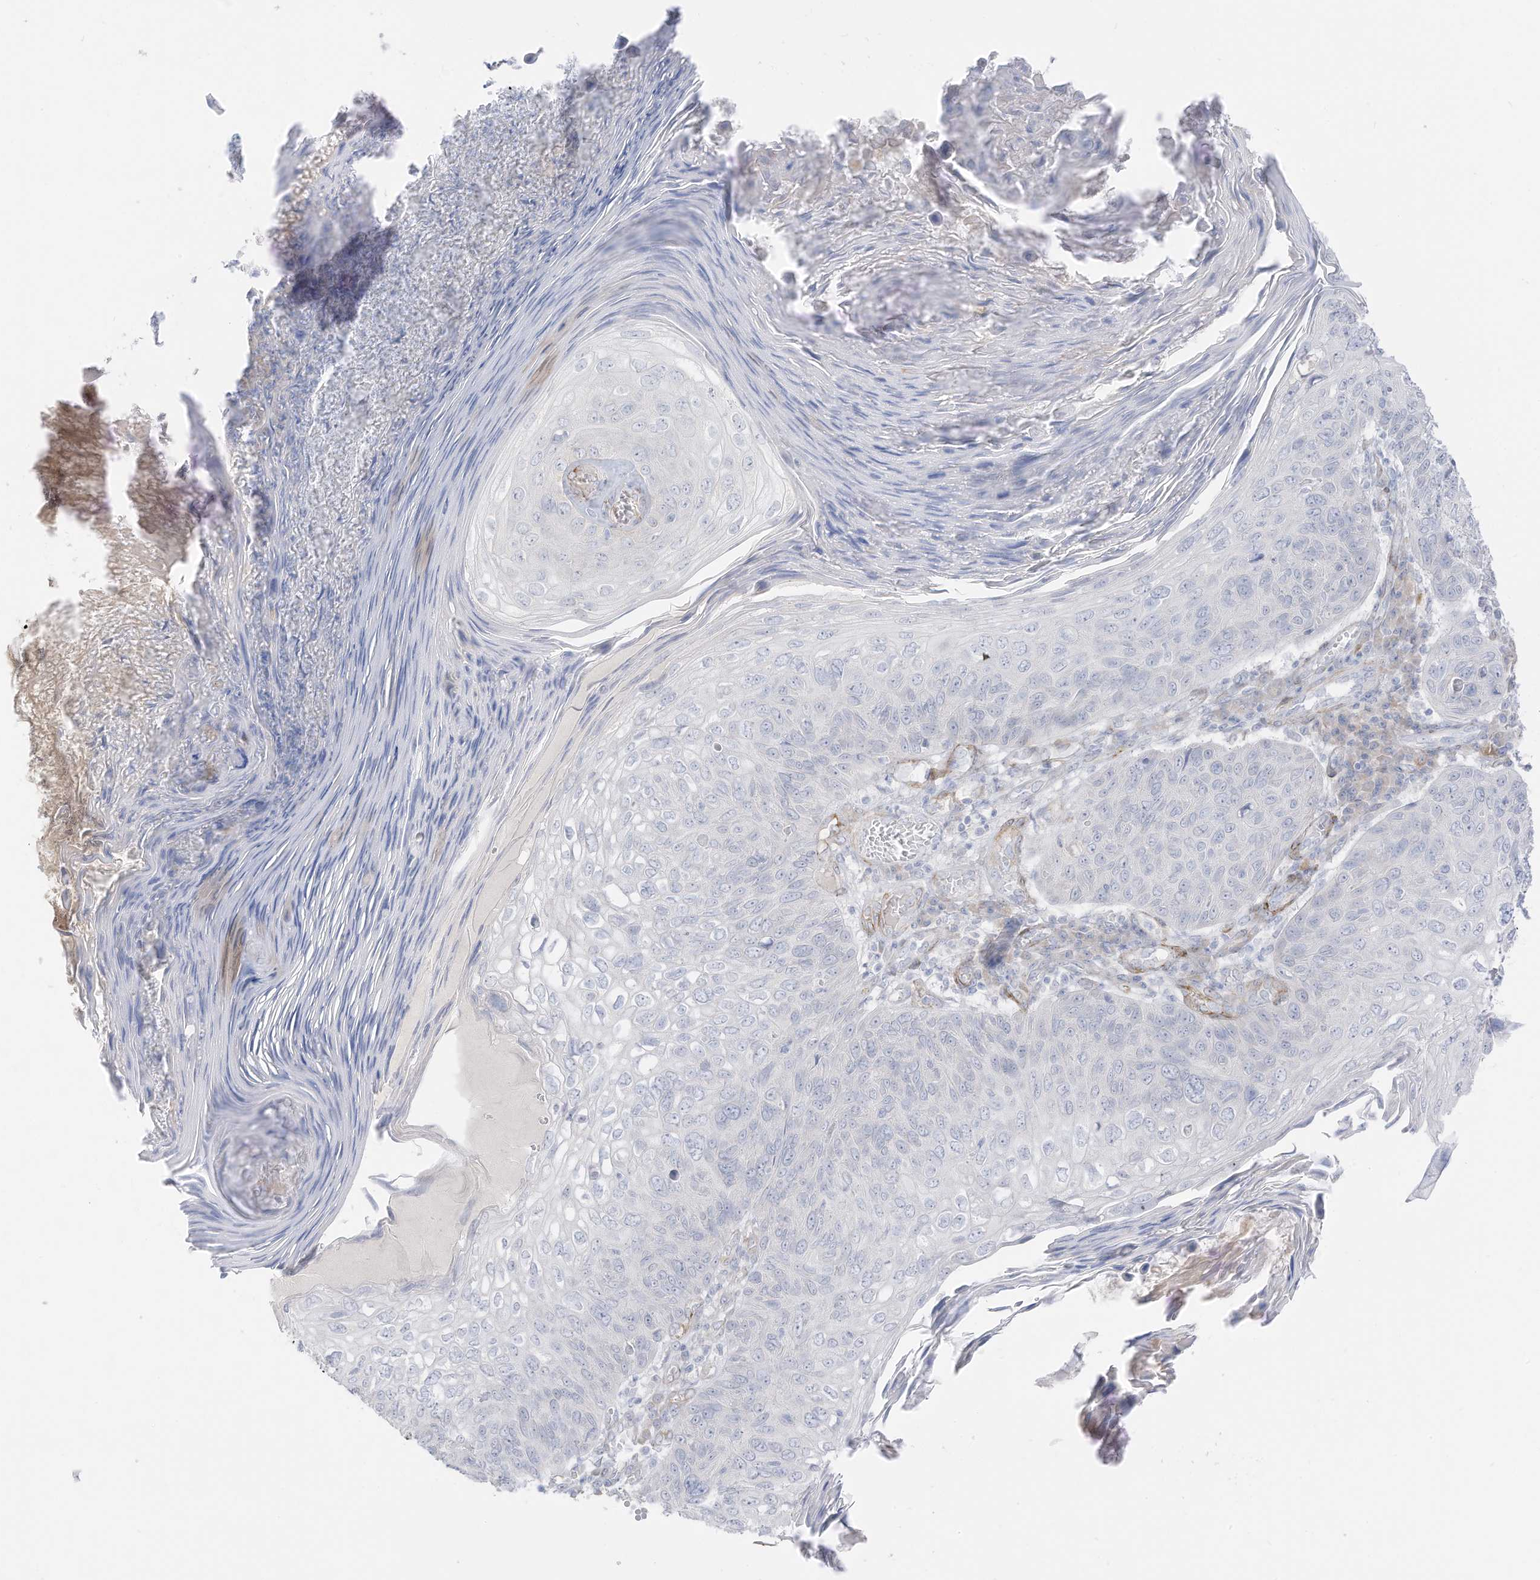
{"staining": {"intensity": "negative", "quantity": "none", "location": "none"}, "tissue": "skin cancer", "cell_type": "Tumor cells", "image_type": "cancer", "snomed": [{"axis": "morphology", "description": "Squamous cell carcinoma, NOS"}, {"axis": "topography", "description": "Skin"}], "caption": "The micrograph reveals no significant expression in tumor cells of skin cancer.", "gene": "C11orf87", "patient": {"sex": "female", "age": 90}}